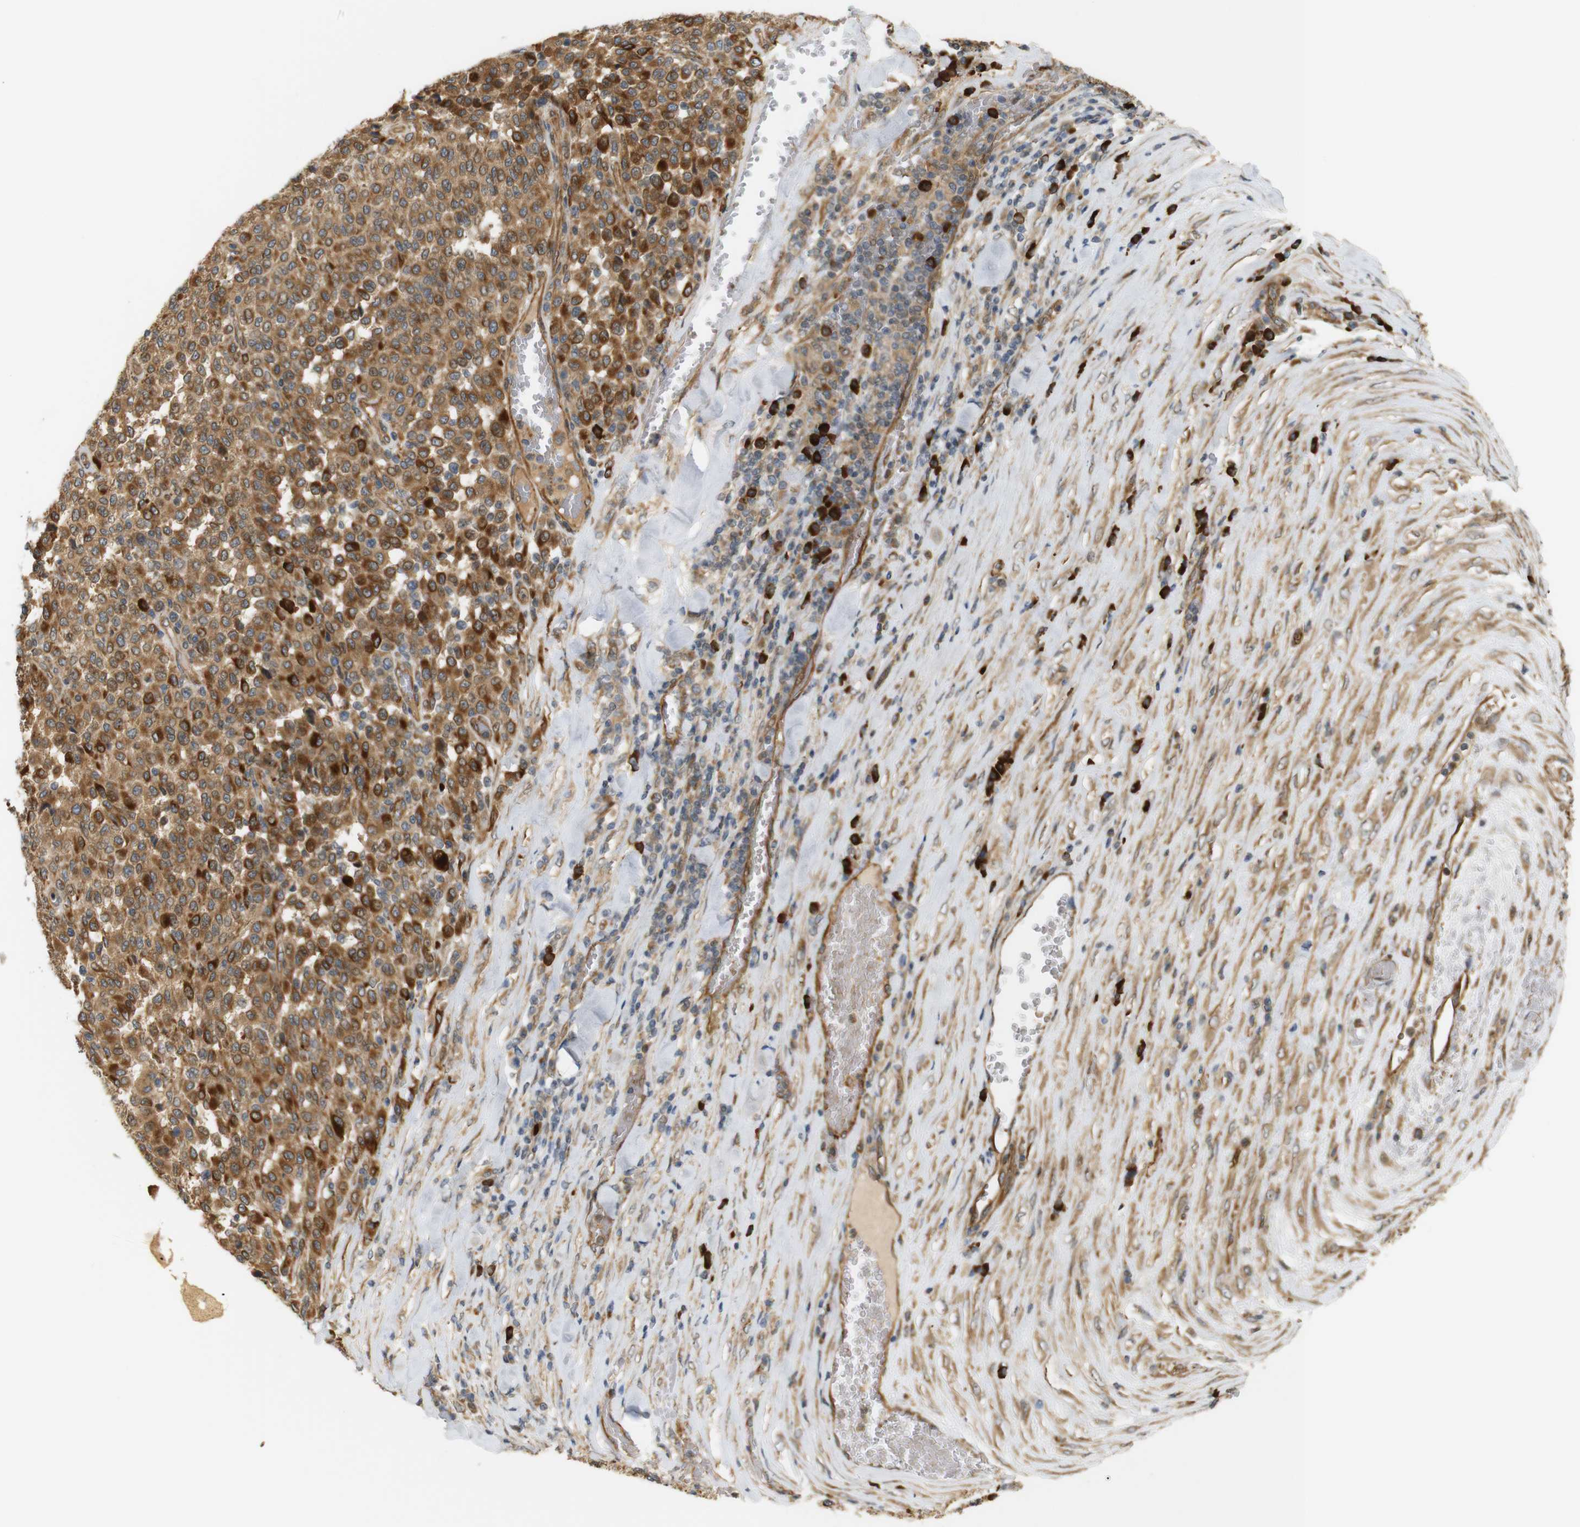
{"staining": {"intensity": "moderate", "quantity": ">75%", "location": "cytoplasmic/membranous"}, "tissue": "melanoma", "cell_type": "Tumor cells", "image_type": "cancer", "snomed": [{"axis": "morphology", "description": "Malignant melanoma, Metastatic site"}, {"axis": "topography", "description": "Pancreas"}], "caption": "Immunohistochemistry micrograph of melanoma stained for a protein (brown), which displays medium levels of moderate cytoplasmic/membranous expression in approximately >75% of tumor cells.", "gene": "RPTOR", "patient": {"sex": "female", "age": 30}}